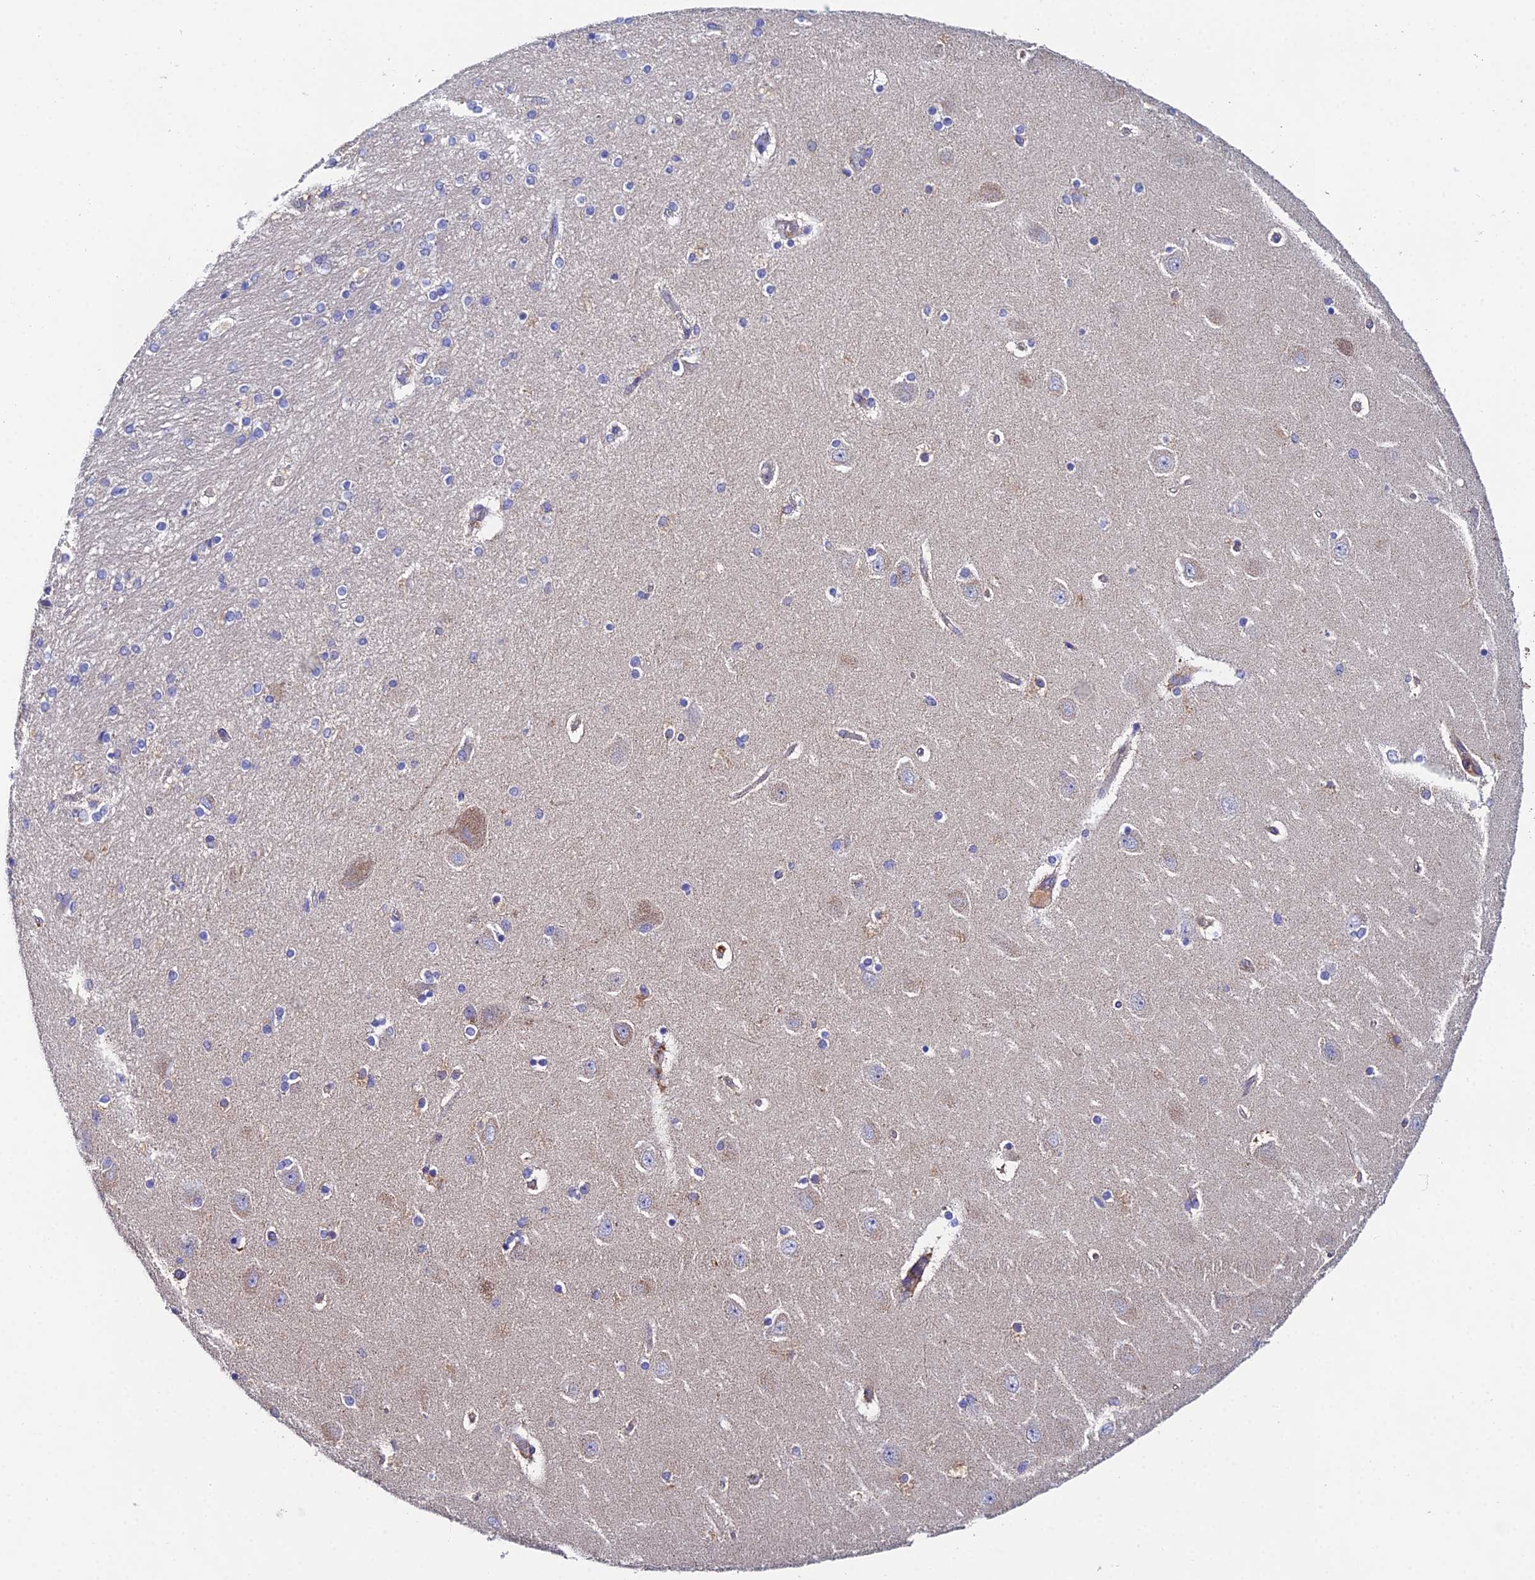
{"staining": {"intensity": "negative", "quantity": "none", "location": "none"}, "tissue": "hippocampus", "cell_type": "Glial cells", "image_type": "normal", "snomed": [{"axis": "morphology", "description": "Normal tissue, NOS"}, {"axis": "topography", "description": "Hippocampus"}], "caption": "Immunohistochemistry micrograph of normal hippocampus stained for a protein (brown), which demonstrates no expression in glial cells.", "gene": "PPP2R2A", "patient": {"sex": "female", "age": 54}}